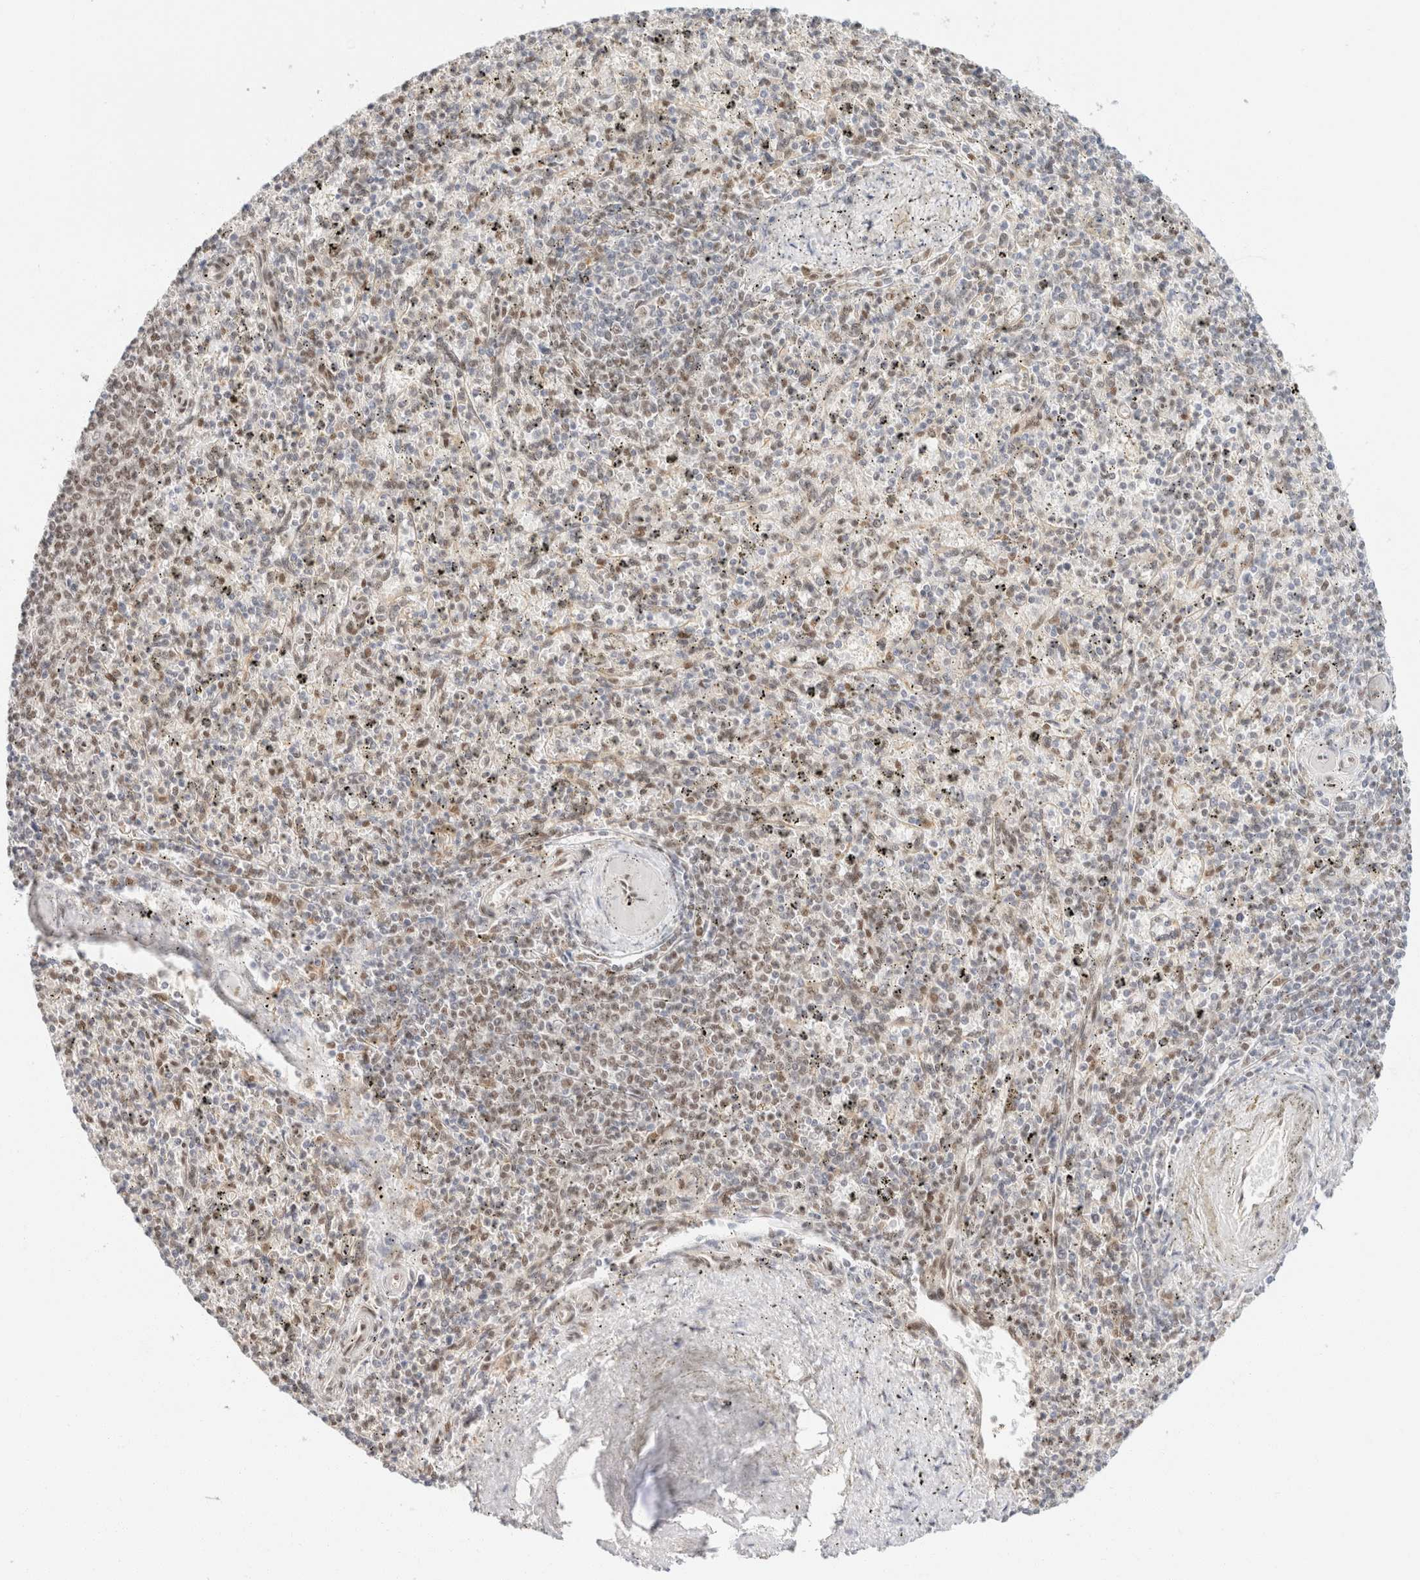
{"staining": {"intensity": "moderate", "quantity": "25%-75%", "location": "nuclear"}, "tissue": "spleen", "cell_type": "Cells in red pulp", "image_type": "normal", "snomed": [{"axis": "morphology", "description": "Normal tissue, NOS"}, {"axis": "topography", "description": "Spleen"}], "caption": "Human spleen stained with a brown dye exhibits moderate nuclear positive expression in approximately 25%-75% of cells in red pulp.", "gene": "ZNF768", "patient": {"sex": "male", "age": 72}}